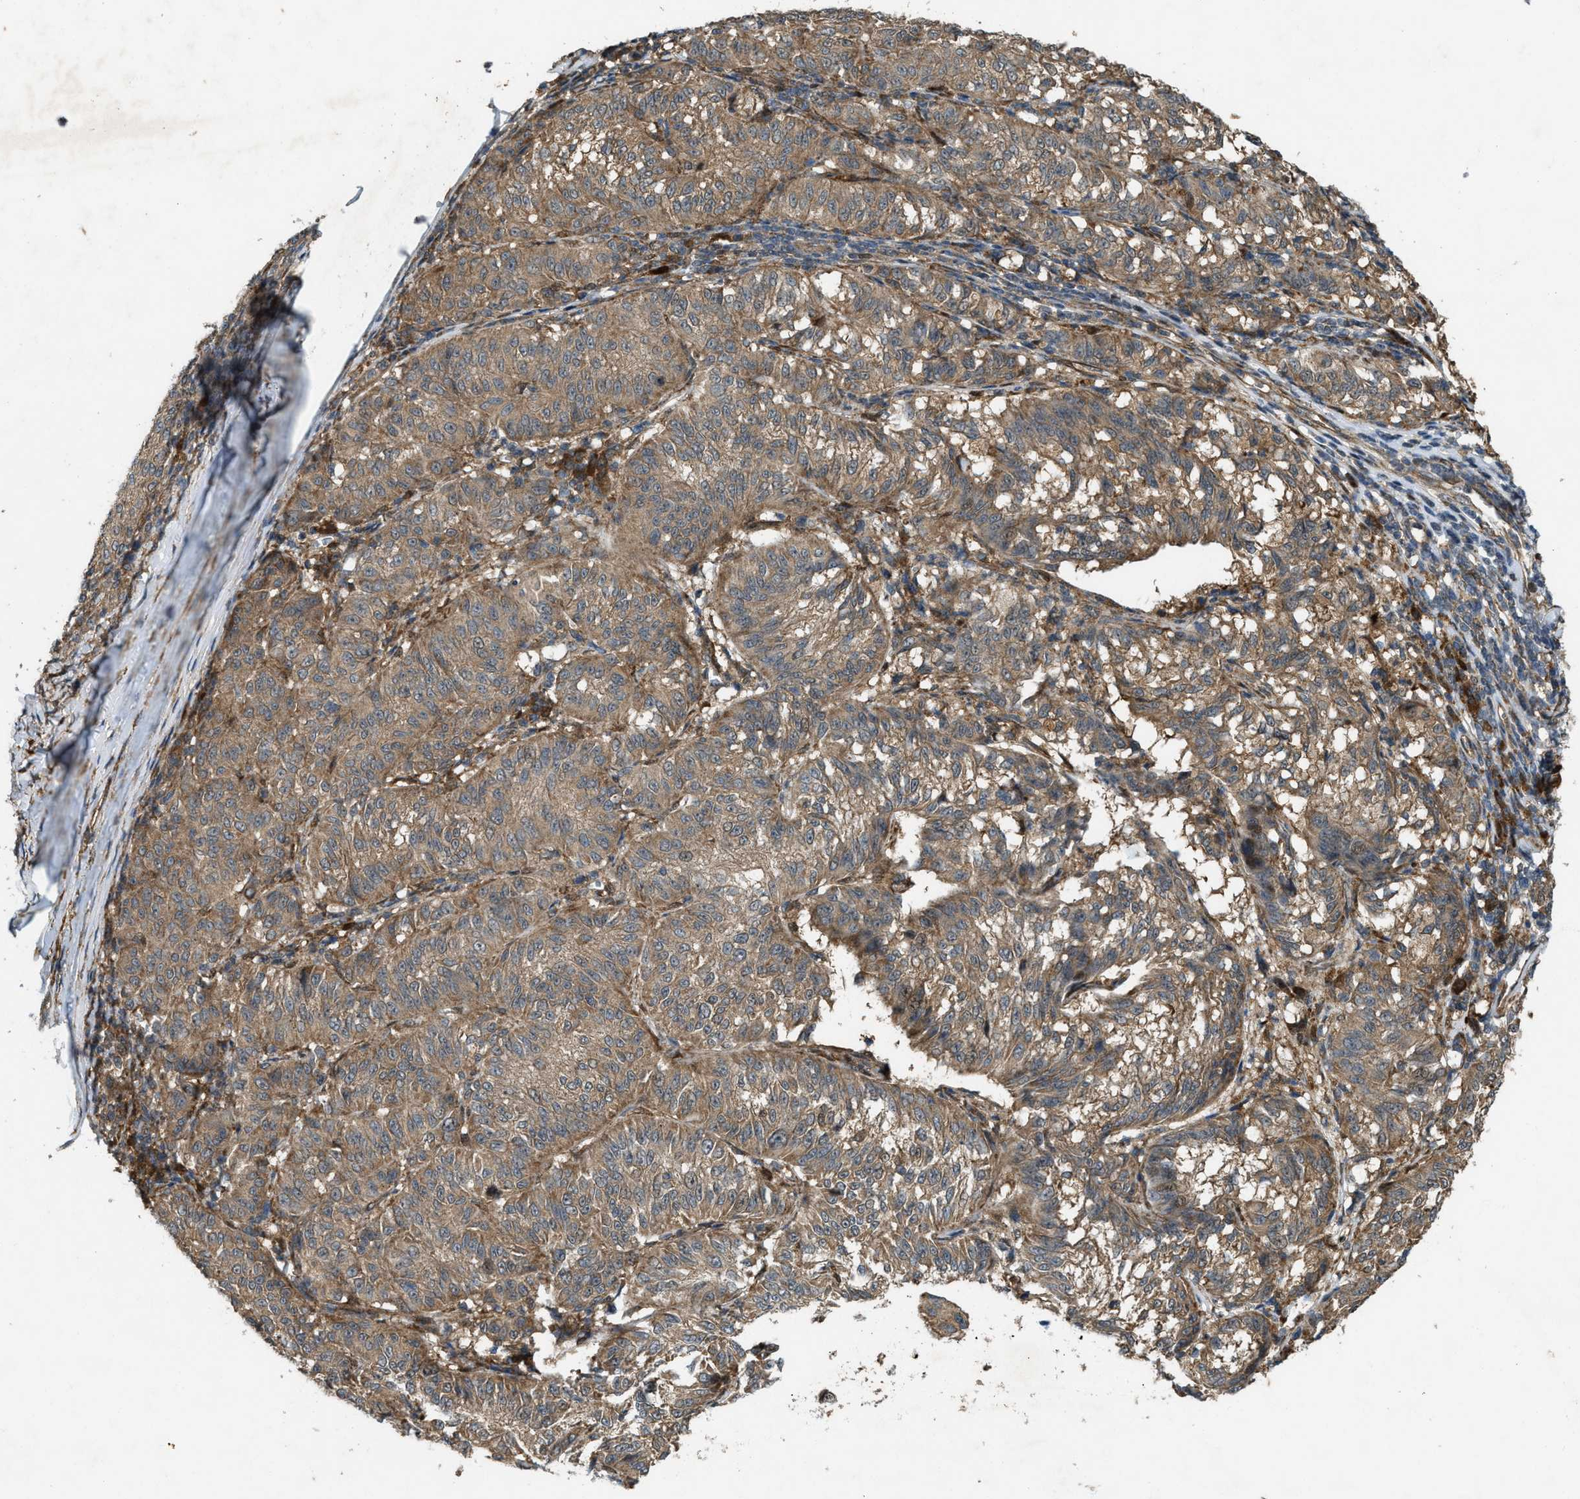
{"staining": {"intensity": "weak", "quantity": ">75%", "location": "cytoplasmic/membranous"}, "tissue": "melanoma", "cell_type": "Tumor cells", "image_type": "cancer", "snomed": [{"axis": "morphology", "description": "Malignant melanoma, NOS"}, {"axis": "topography", "description": "Skin"}], "caption": "Immunohistochemical staining of melanoma reveals low levels of weak cytoplasmic/membranous expression in about >75% of tumor cells.", "gene": "LRRC72", "patient": {"sex": "female", "age": 72}}